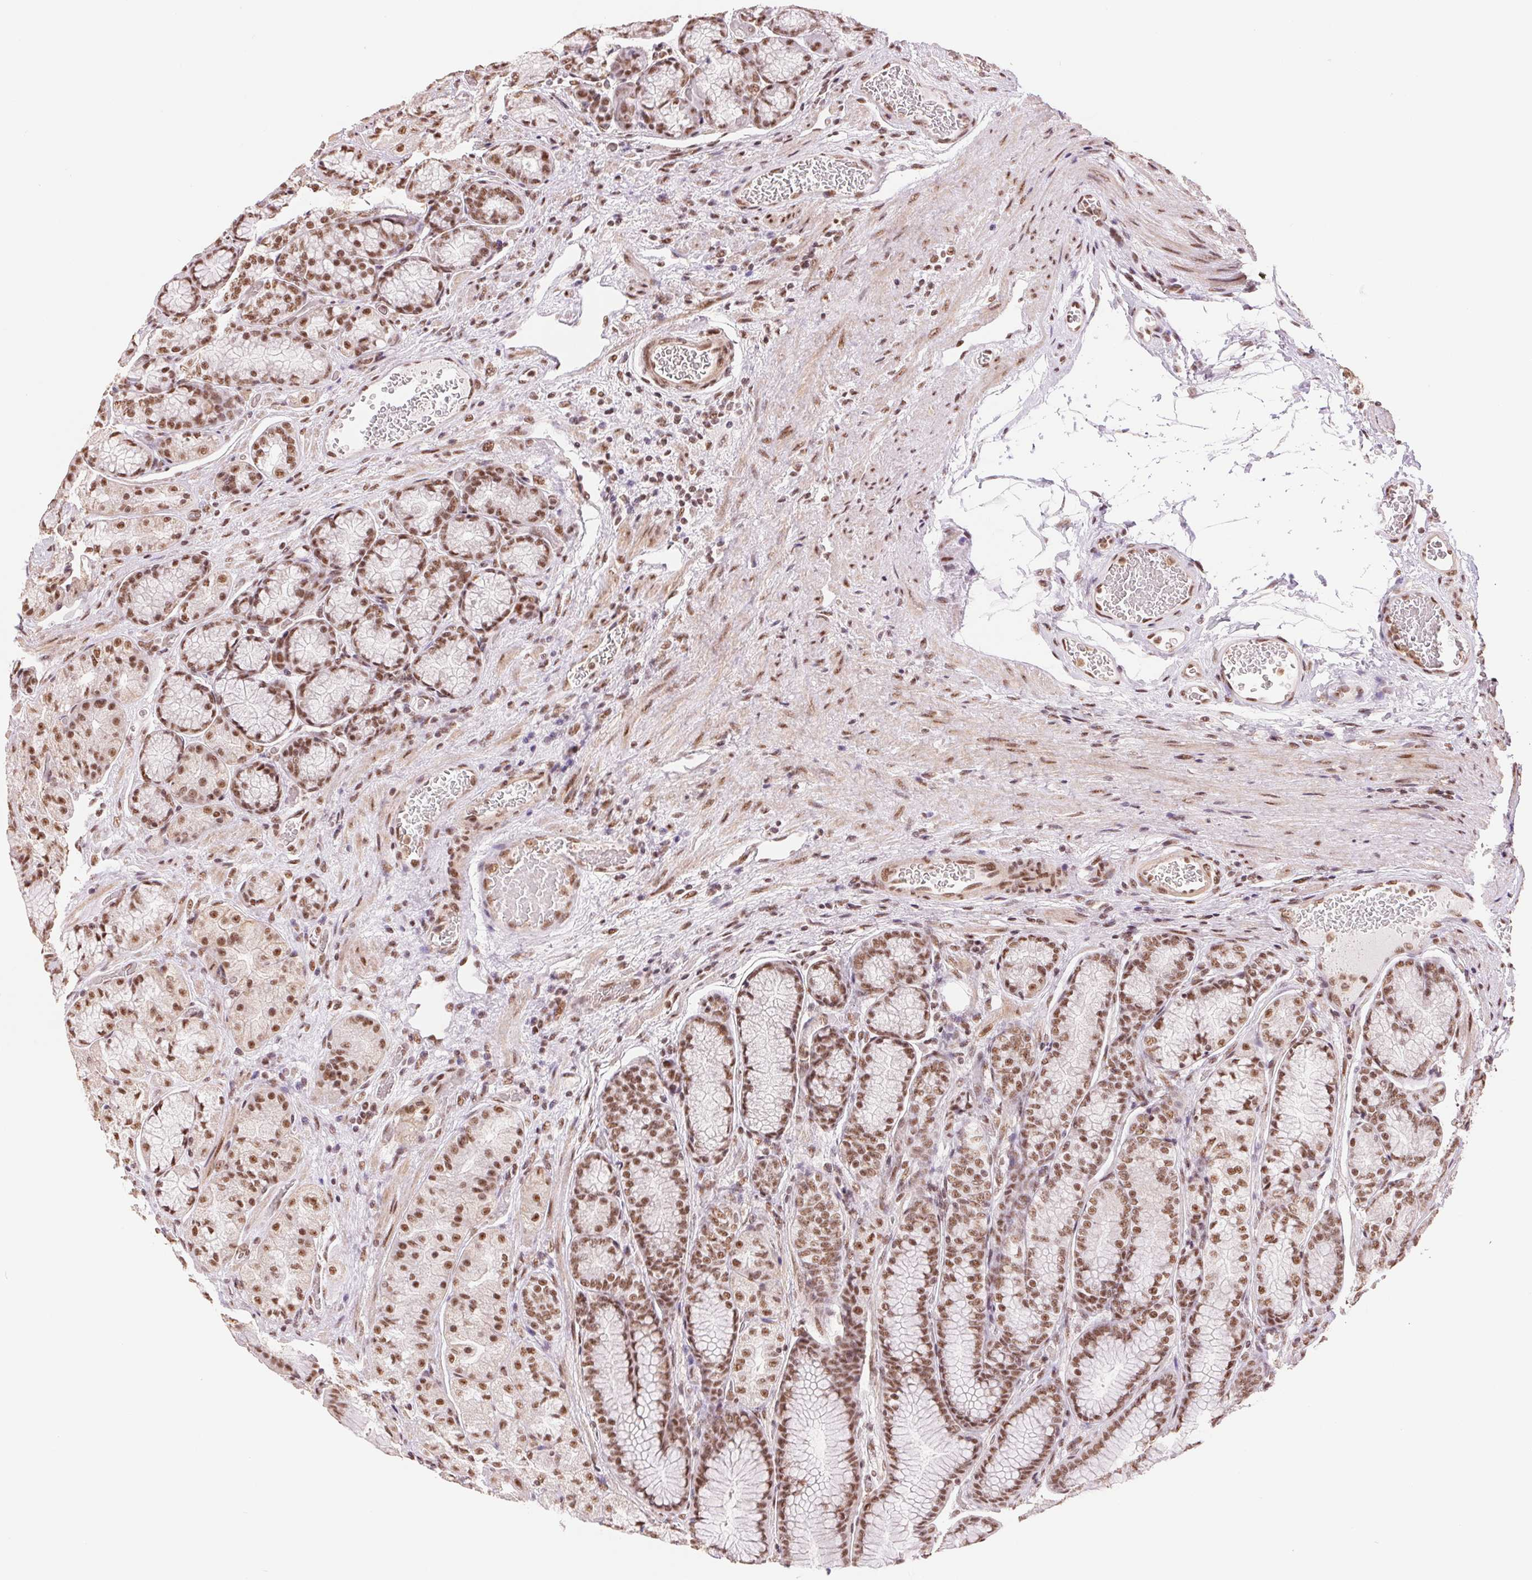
{"staining": {"intensity": "strong", "quantity": ">75%", "location": "nuclear"}, "tissue": "stomach", "cell_type": "Glandular cells", "image_type": "normal", "snomed": [{"axis": "morphology", "description": "Normal tissue, NOS"}, {"axis": "morphology", "description": "Adenocarcinoma, NOS"}, {"axis": "morphology", "description": "Adenocarcinoma, High grade"}, {"axis": "topography", "description": "Stomach, upper"}, {"axis": "topography", "description": "Stomach"}], "caption": "A high-resolution micrograph shows immunohistochemistry (IHC) staining of unremarkable stomach, which shows strong nuclear positivity in approximately >75% of glandular cells. The protein is shown in brown color, while the nuclei are stained blue.", "gene": "SREK1", "patient": {"sex": "female", "age": 65}}